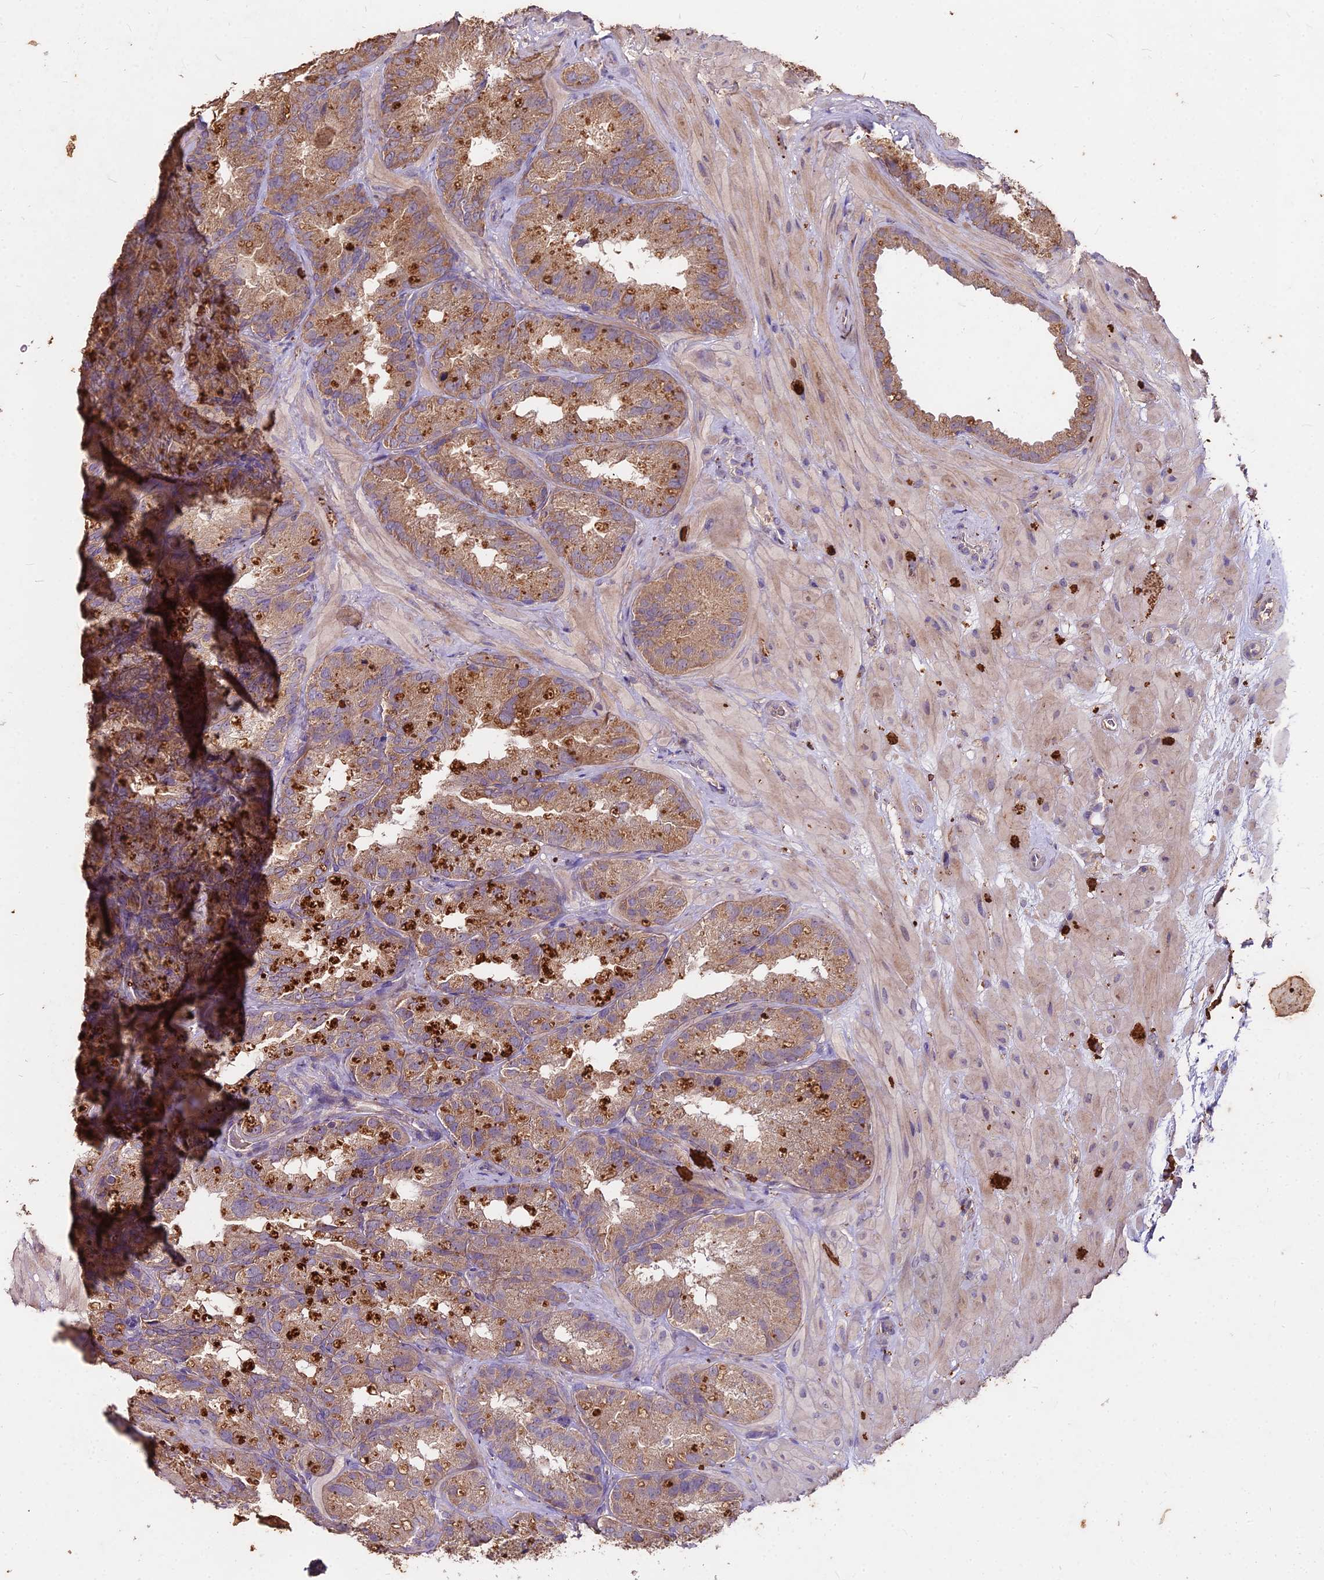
{"staining": {"intensity": "moderate", "quantity": ">75%", "location": "cytoplasmic/membranous"}, "tissue": "seminal vesicle", "cell_type": "Glandular cells", "image_type": "normal", "snomed": [{"axis": "morphology", "description": "Normal tissue, NOS"}, {"axis": "topography", "description": "Seminal veicle"}], "caption": "IHC histopathology image of benign seminal vesicle: seminal vesicle stained using immunohistochemistry (IHC) shows medium levels of moderate protein expression localized specifically in the cytoplasmic/membranous of glandular cells, appearing as a cytoplasmic/membranous brown color.", "gene": "CEMIP2", "patient": {"sex": "male", "age": 58}}